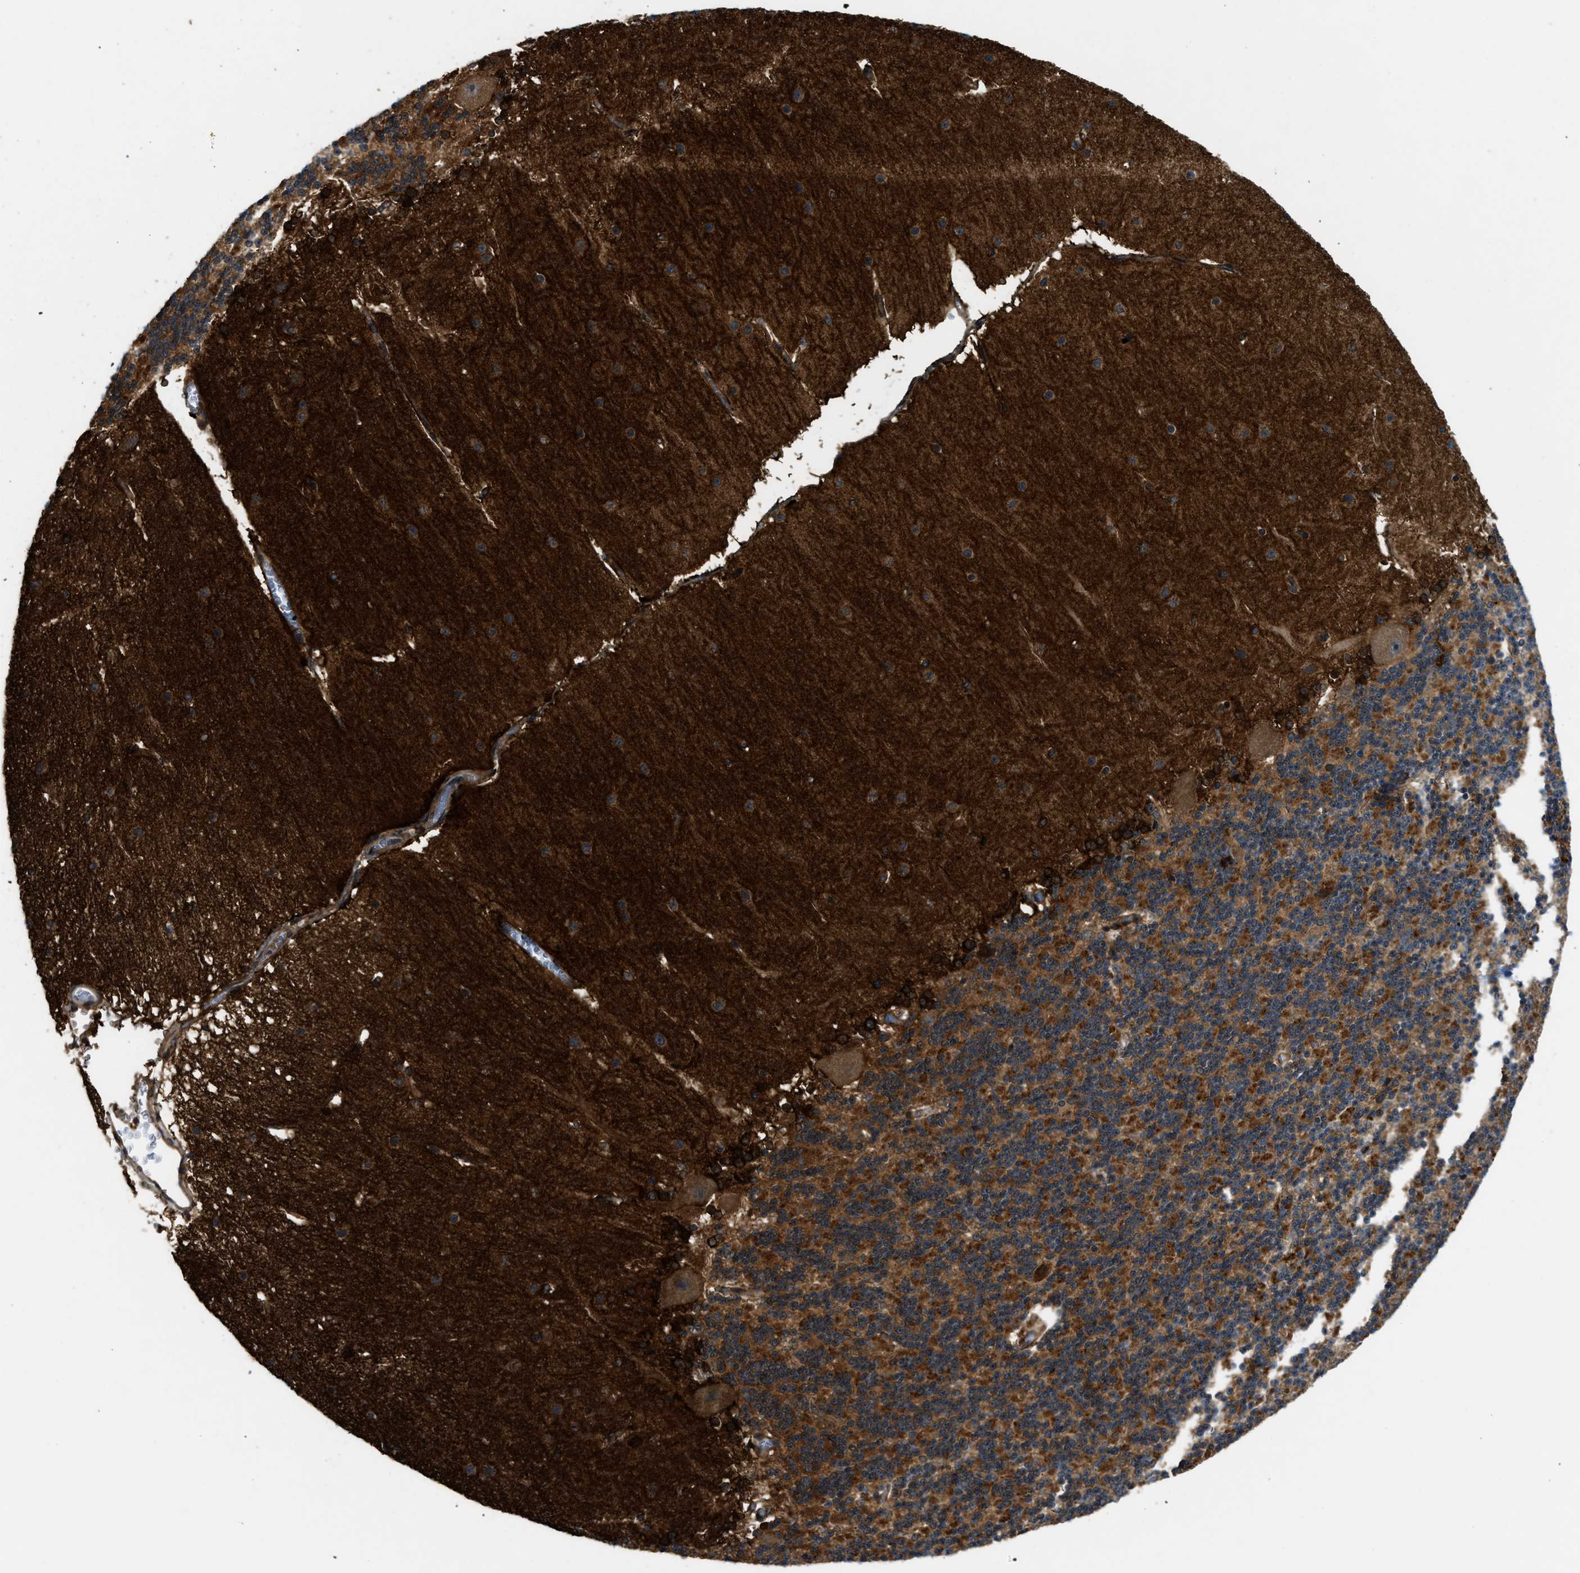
{"staining": {"intensity": "strong", "quantity": ">75%", "location": "cytoplasmic/membranous"}, "tissue": "cerebellum", "cell_type": "Cells in granular layer", "image_type": "normal", "snomed": [{"axis": "morphology", "description": "Normal tissue, NOS"}, {"axis": "topography", "description": "Cerebellum"}], "caption": "Immunohistochemistry micrograph of normal cerebellum: cerebellum stained using immunohistochemistry (IHC) exhibits high levels of strong protein expression localized specifically in the cytoplasmic/membranous of cells in granular layer, appearing as a cytoplasmic/membranous brown color.", "gene": "PNPLA8", "patient": {"sex": "female", "age": 19}}